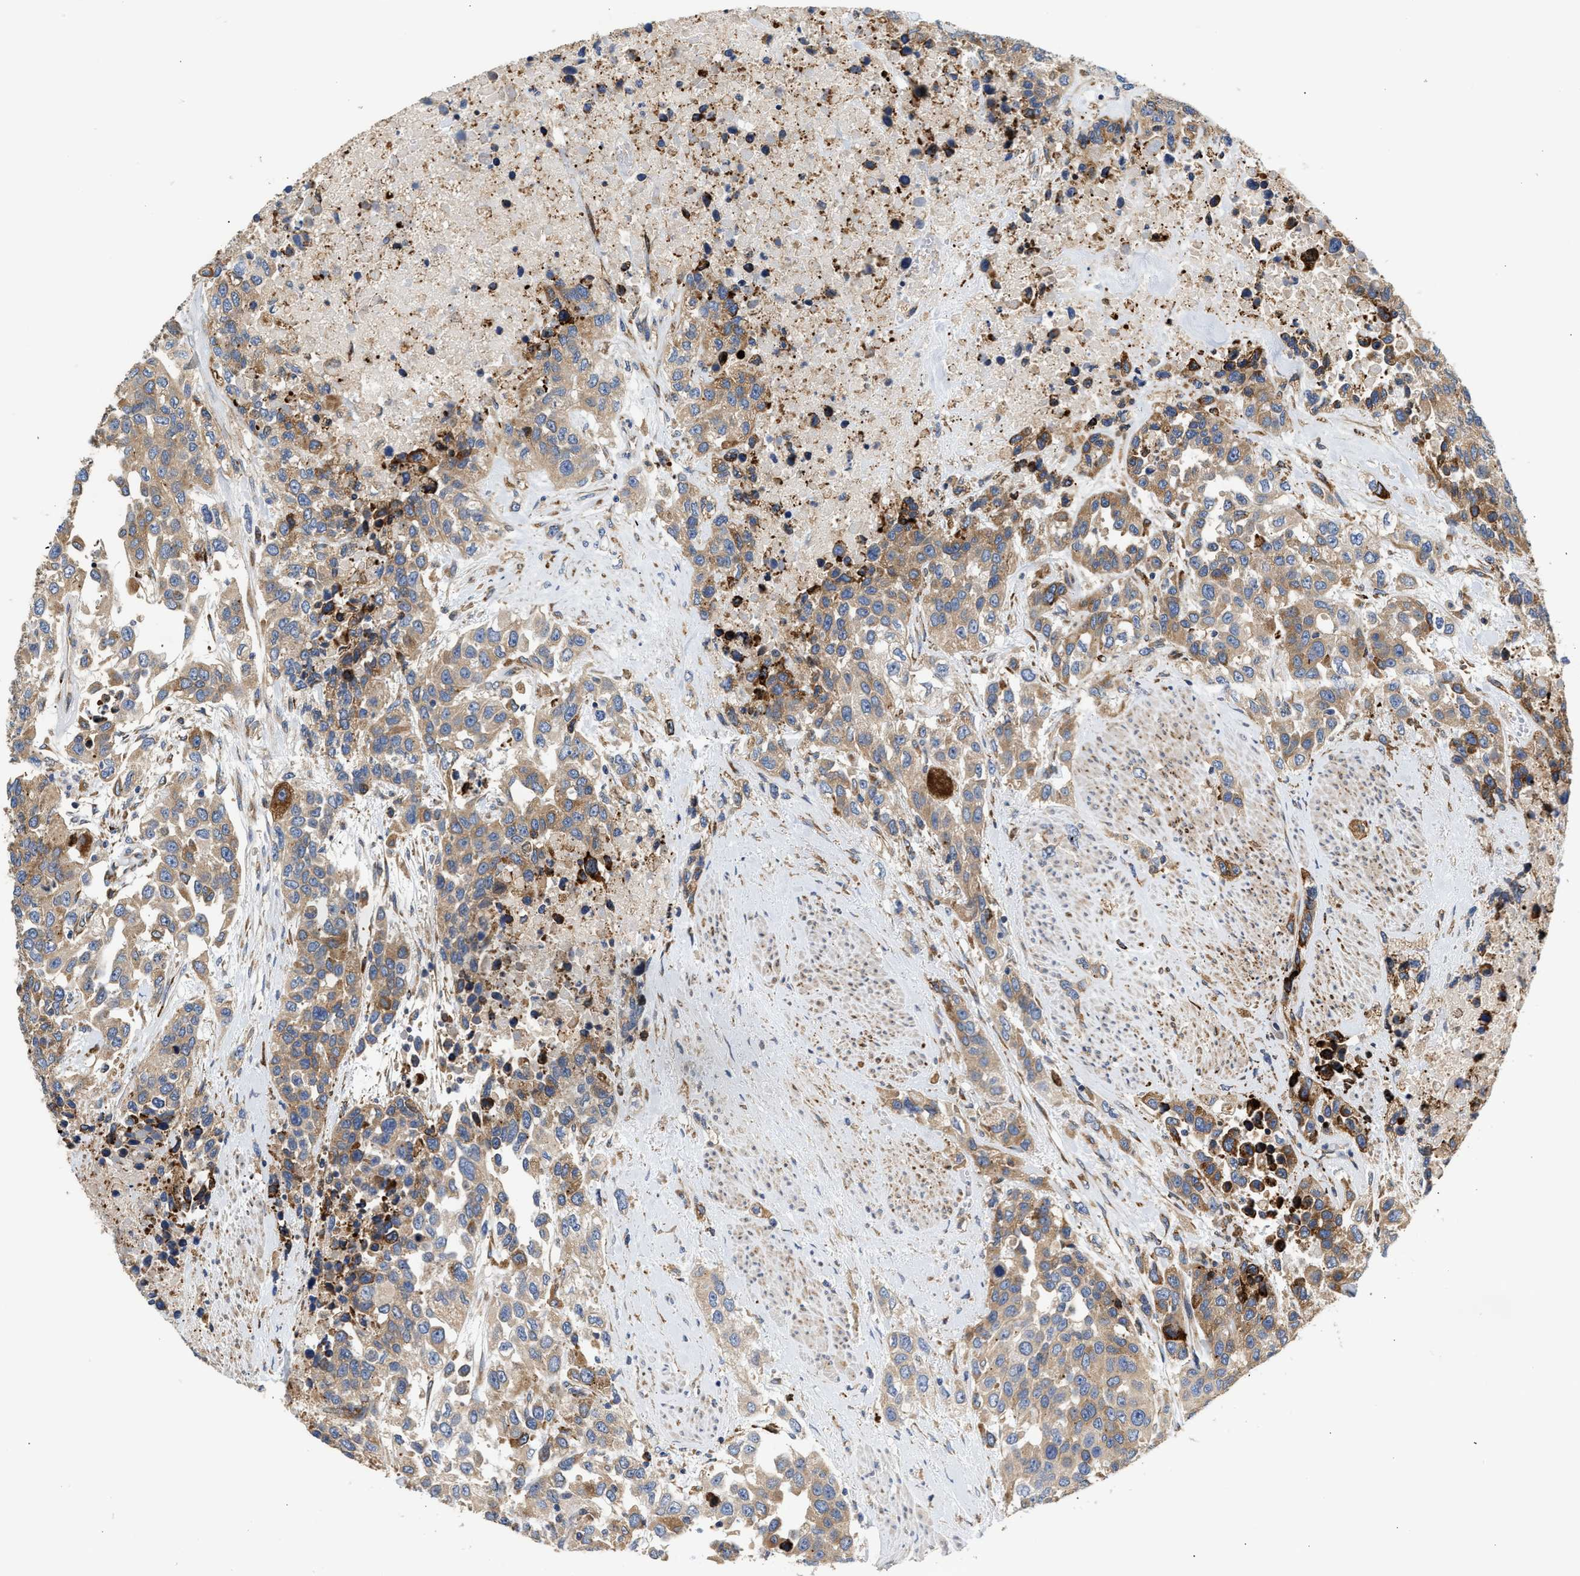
{"staining": {"intensity": "moderate", "quantity": ">75%", "location": "cytoplasmic/membranous"}, "tissue": "urothelial cancer", "cell_type": "Tumor cells", "image_type": "cancer", "snomed": [{"axis": "morphology", "description": "Urothelial carcinoma, High grade"}, {"axis": "topography", "description": "Urinary bladder"}], "caption": "Moderate cytoplasmic/membranous staining for a protein is identified in about >75% of tumor cells of urothelial carcinoma (high-grade) using IHC.", "gene": "AMZ1", "patient": {"sex": "female", "age": 80}}